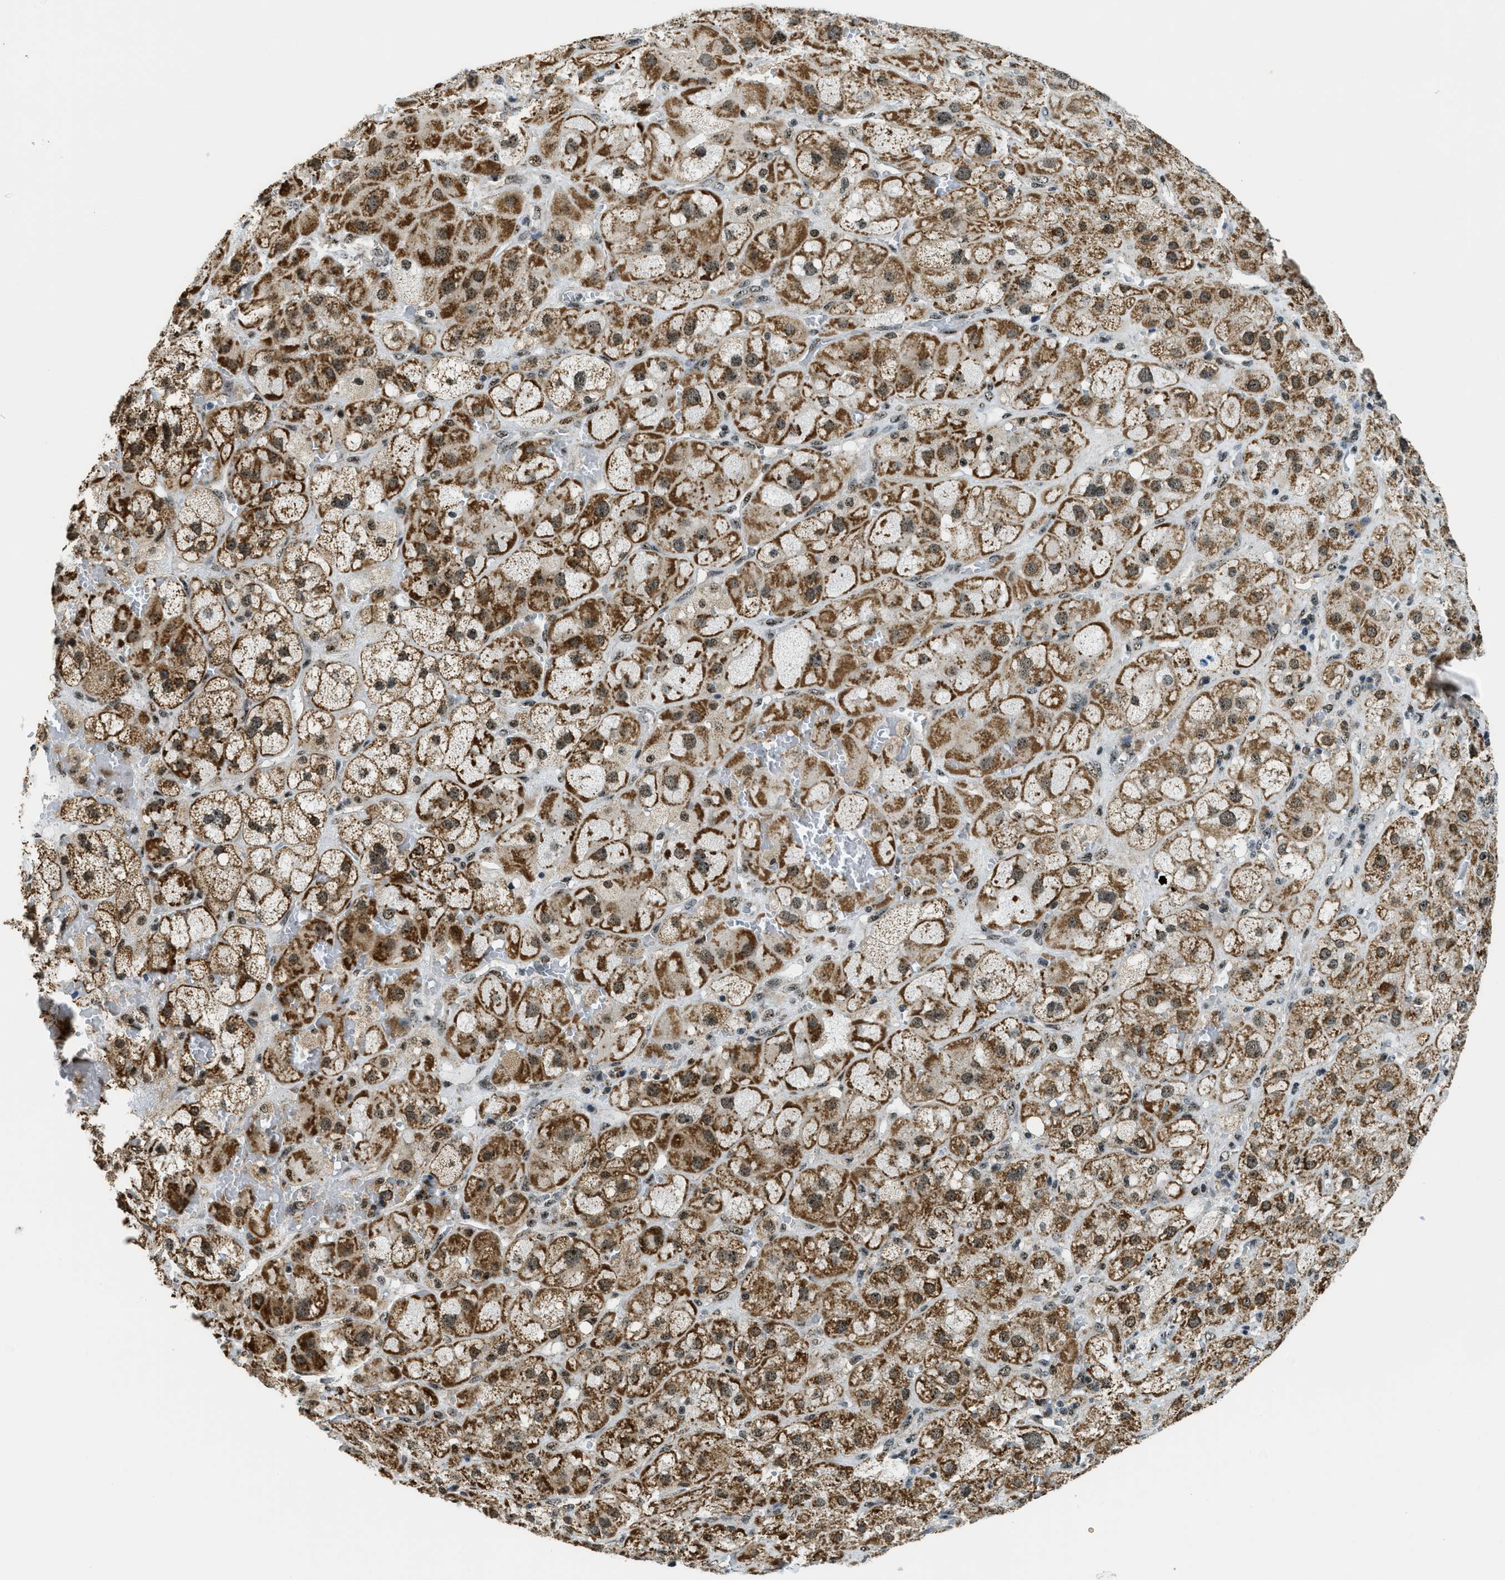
{"staining": {"intensity": "strong", "quantity": ">75%", "location": "cytoplasmic/membranous,nuclear"}, "tissue": "adrenal gland", "cell_type": "Glandular cells", "image_type": "normal", "snomed": [{"axis": "morphology", "description": "Normal tissue, NOS"}, {"axis": "topography", "description": "Adrenal gland"}], "caption": "Immunohistochemistry (IHC) of benign adrenal gland exhibits high levels of strong cytoplasmic/membranous,nuclear staining in about >75% of glandular cells.", "gene": "SP100", "patient": {"sex": "female", "age": 47}}